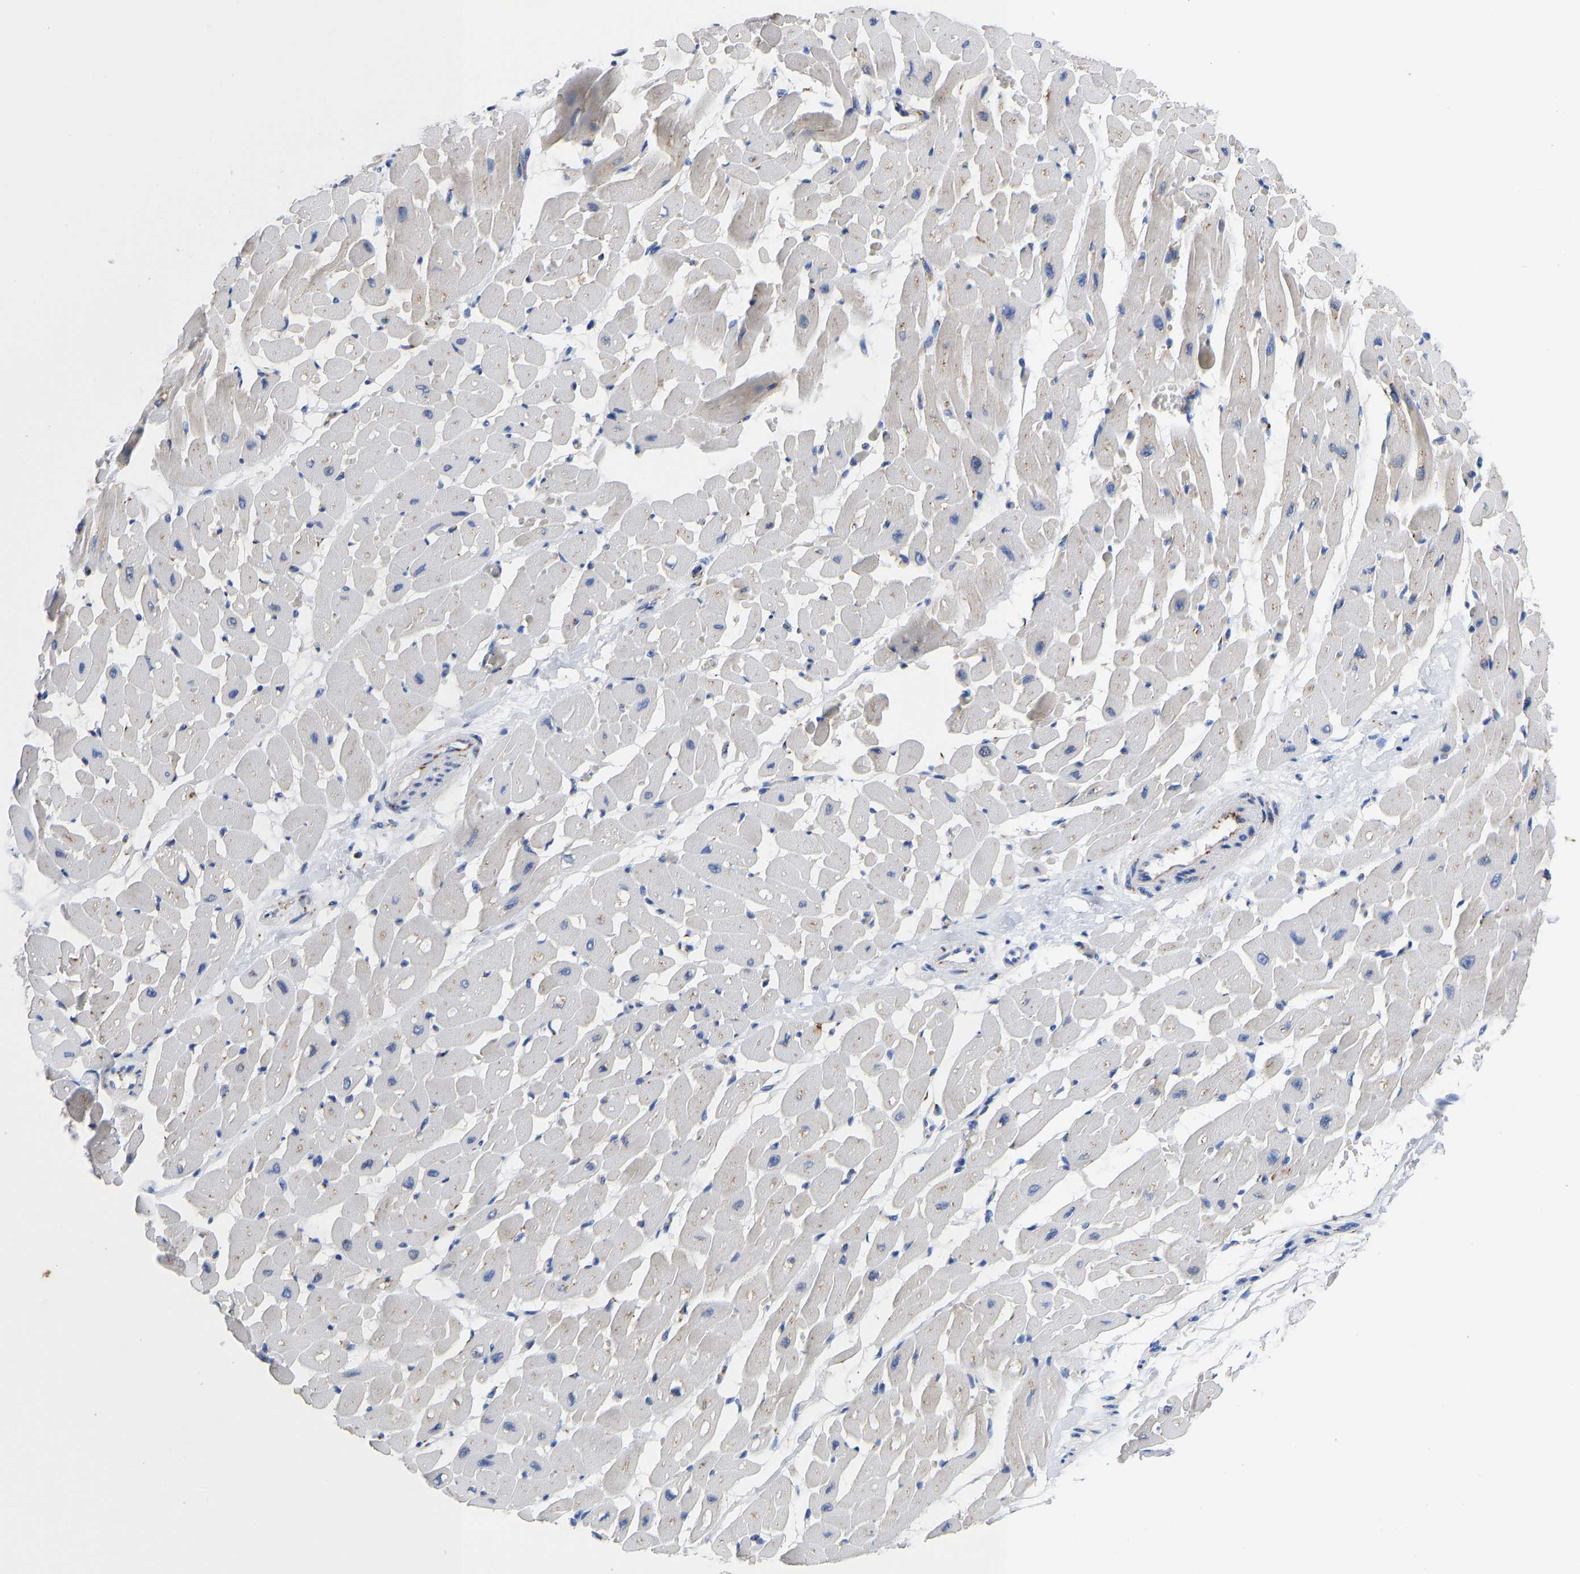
{"staining": {"intensity": "weak", "quantity": "25%-75%", "location": "cytoplasmic/membranous"}, "tissue": "heart muscle", "cell_type": "Cardiomyocytes", "image_type": "normal", "snomed": [{"axis": "morphology", "description": "Normal tissue, NOS"}, {"axis": "topography", "description": "Heart"}], "caption": "High-power microscopy captured an immunohistochemistry photomicrograph of unremarkable heart muscle, revealing weak cytoplasmic/membranous expression in approximately 25%-75% of cardiomyocytes. (IHC, brightfield microscopy, high magnification).", "gene": "TMEM87A", "patient": {"sex": "male", "age": 45}}